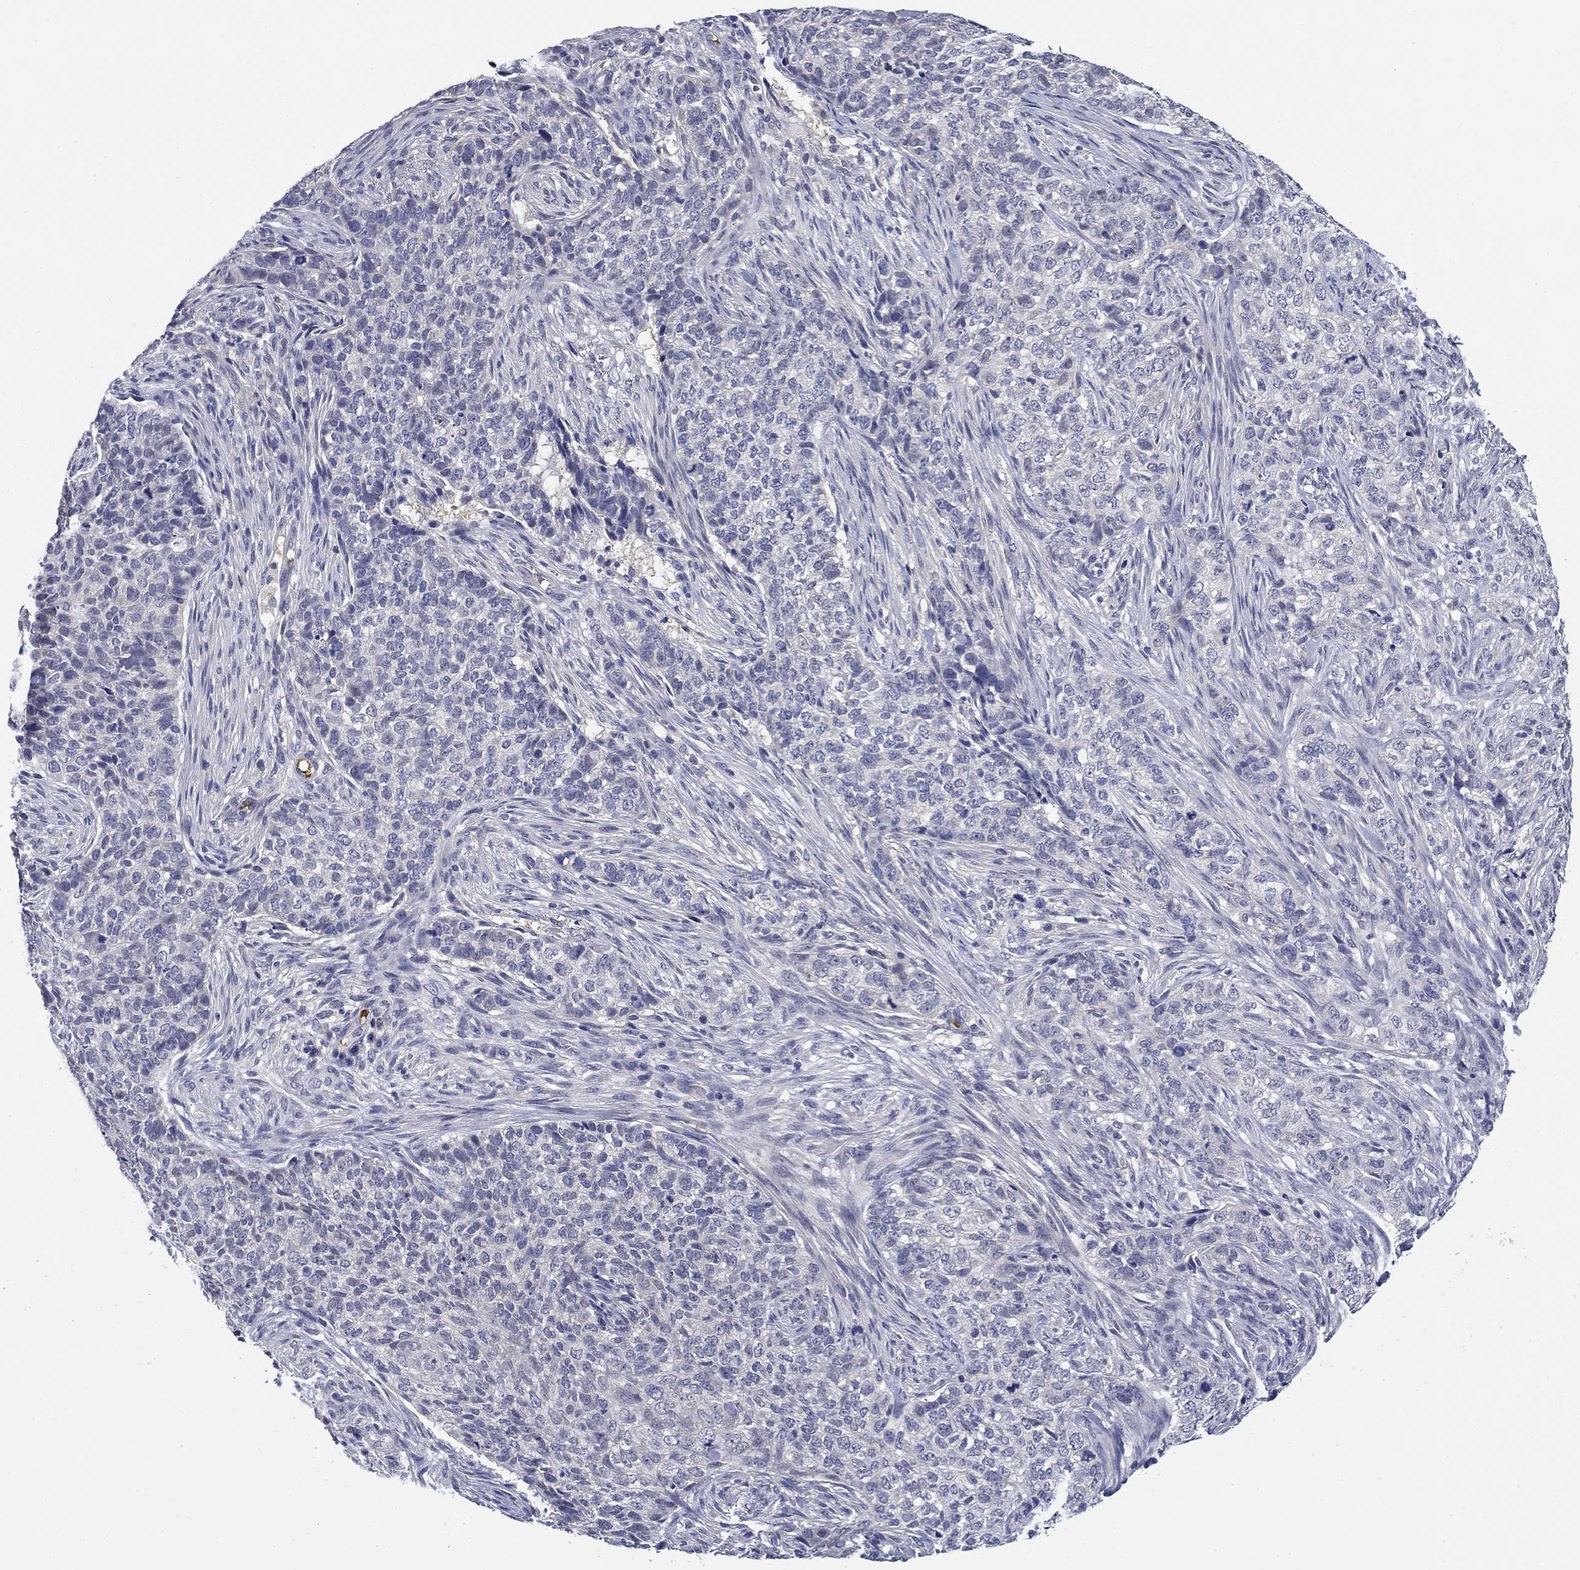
{"staining": {"intensity": "negative", "quantity": "none", "location": "none"}, "tissue": "skin cancer", "cell_type": "Tumor cells", "image_type": "cancer", "snomed": [{"axis": "morphology", "description": "Basal cell carcinoma"}, {"axis": "topography", "description": "Skin"}], "caption": "This is an immunohistochemistry (IHC) image of skin cancer (basal cell carcinoma). There is no staining in tumor cells.", "gene": "DDTL", "patient": {"sex": "female", "age": 69}}